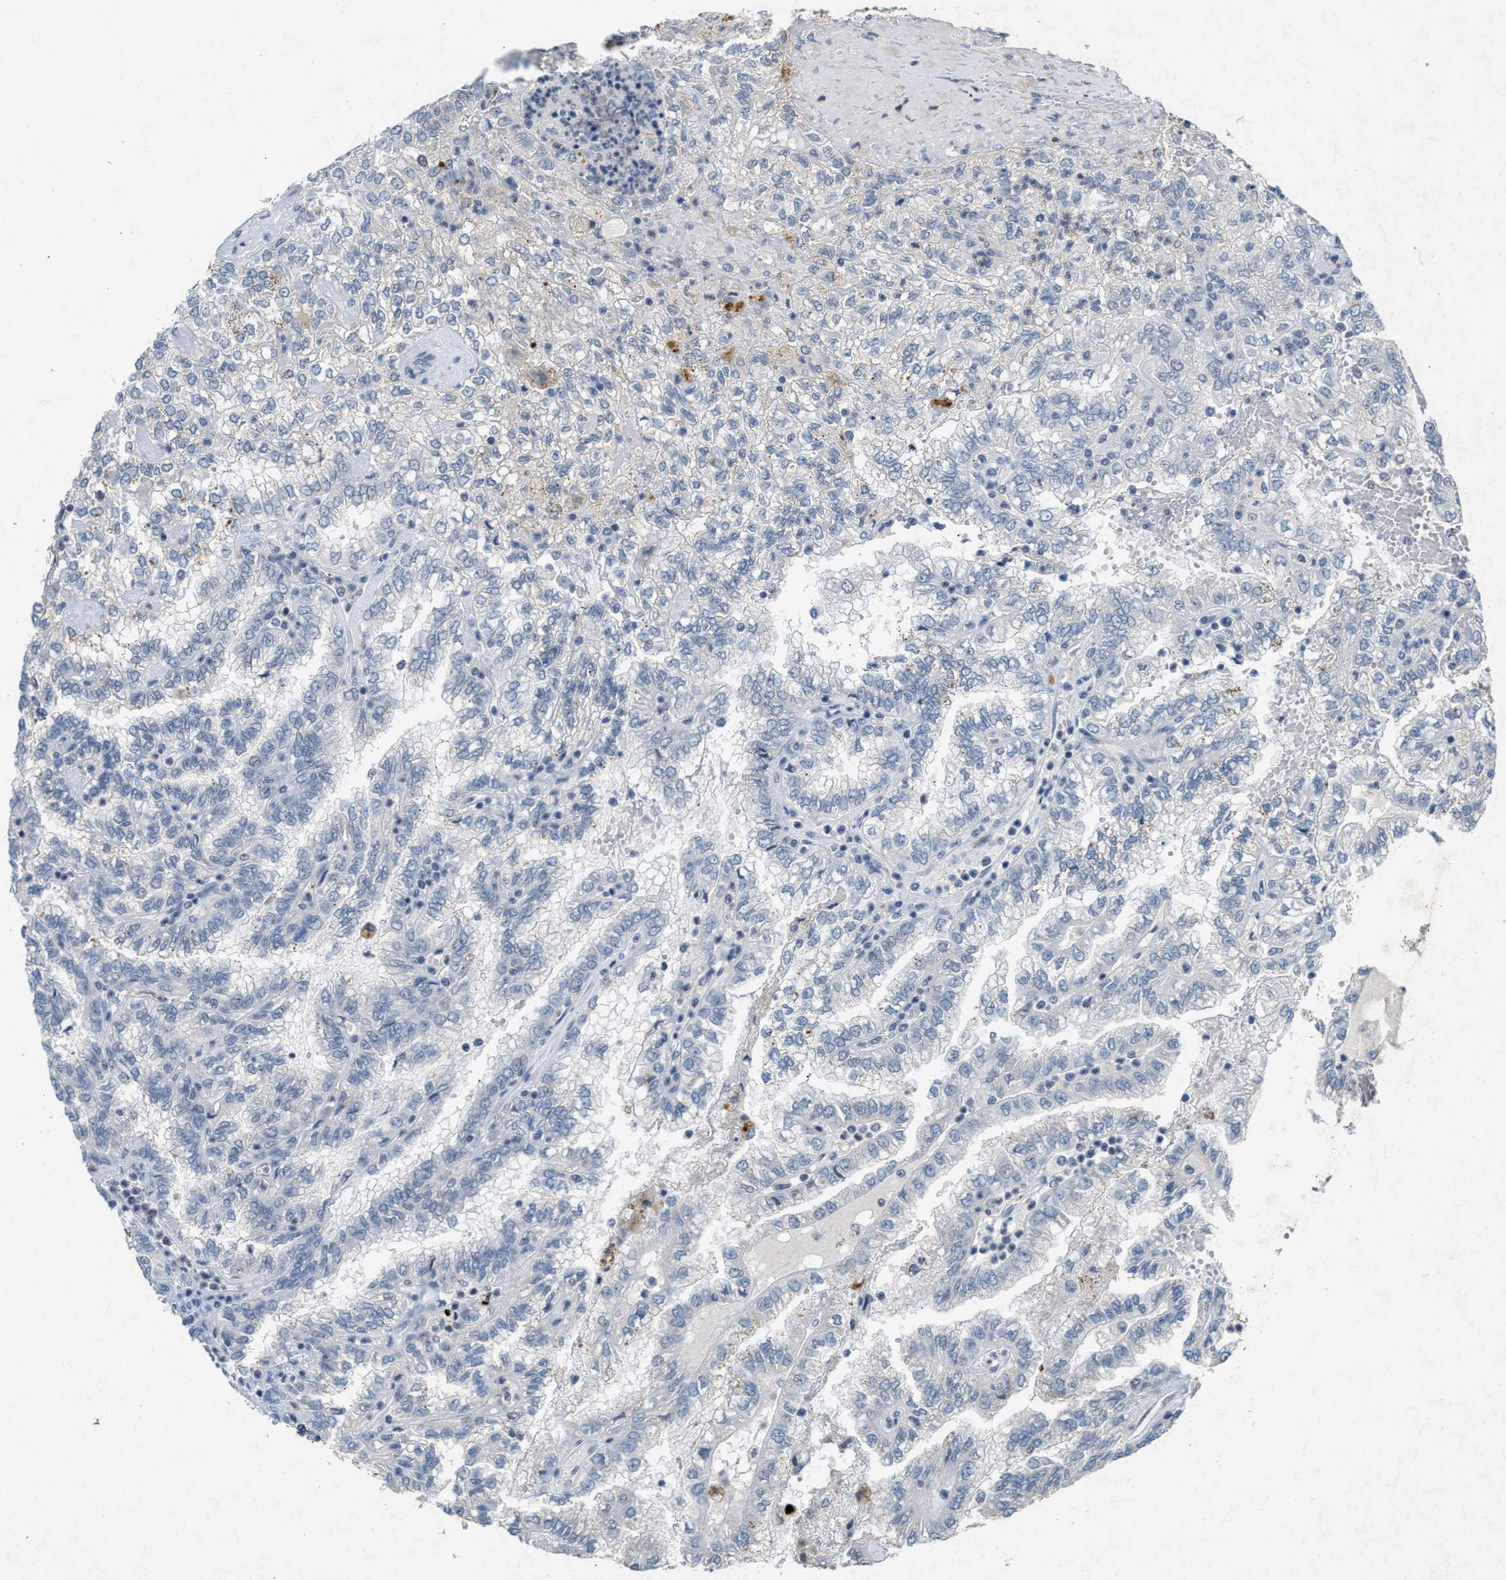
{"staining": {"intensity": "negative", "quantity": "none", "location": "none"}, "tissue": "renal cancer", "cell_type": "Tumor cells", "image_type": "cancer", "snomed": [{"axis": "morphology", "description": "Inflammation, NOS"}, {"axis": "morphology", "description": "Adenocarcinoma, NOS"}, {"axis": "topography", "description": "Kidney"}], "caption": "Tumor cells show no significant expression in renal cancer.", "gene": "SLC5A5", "patient": {"sex": "male", "age": 68}}